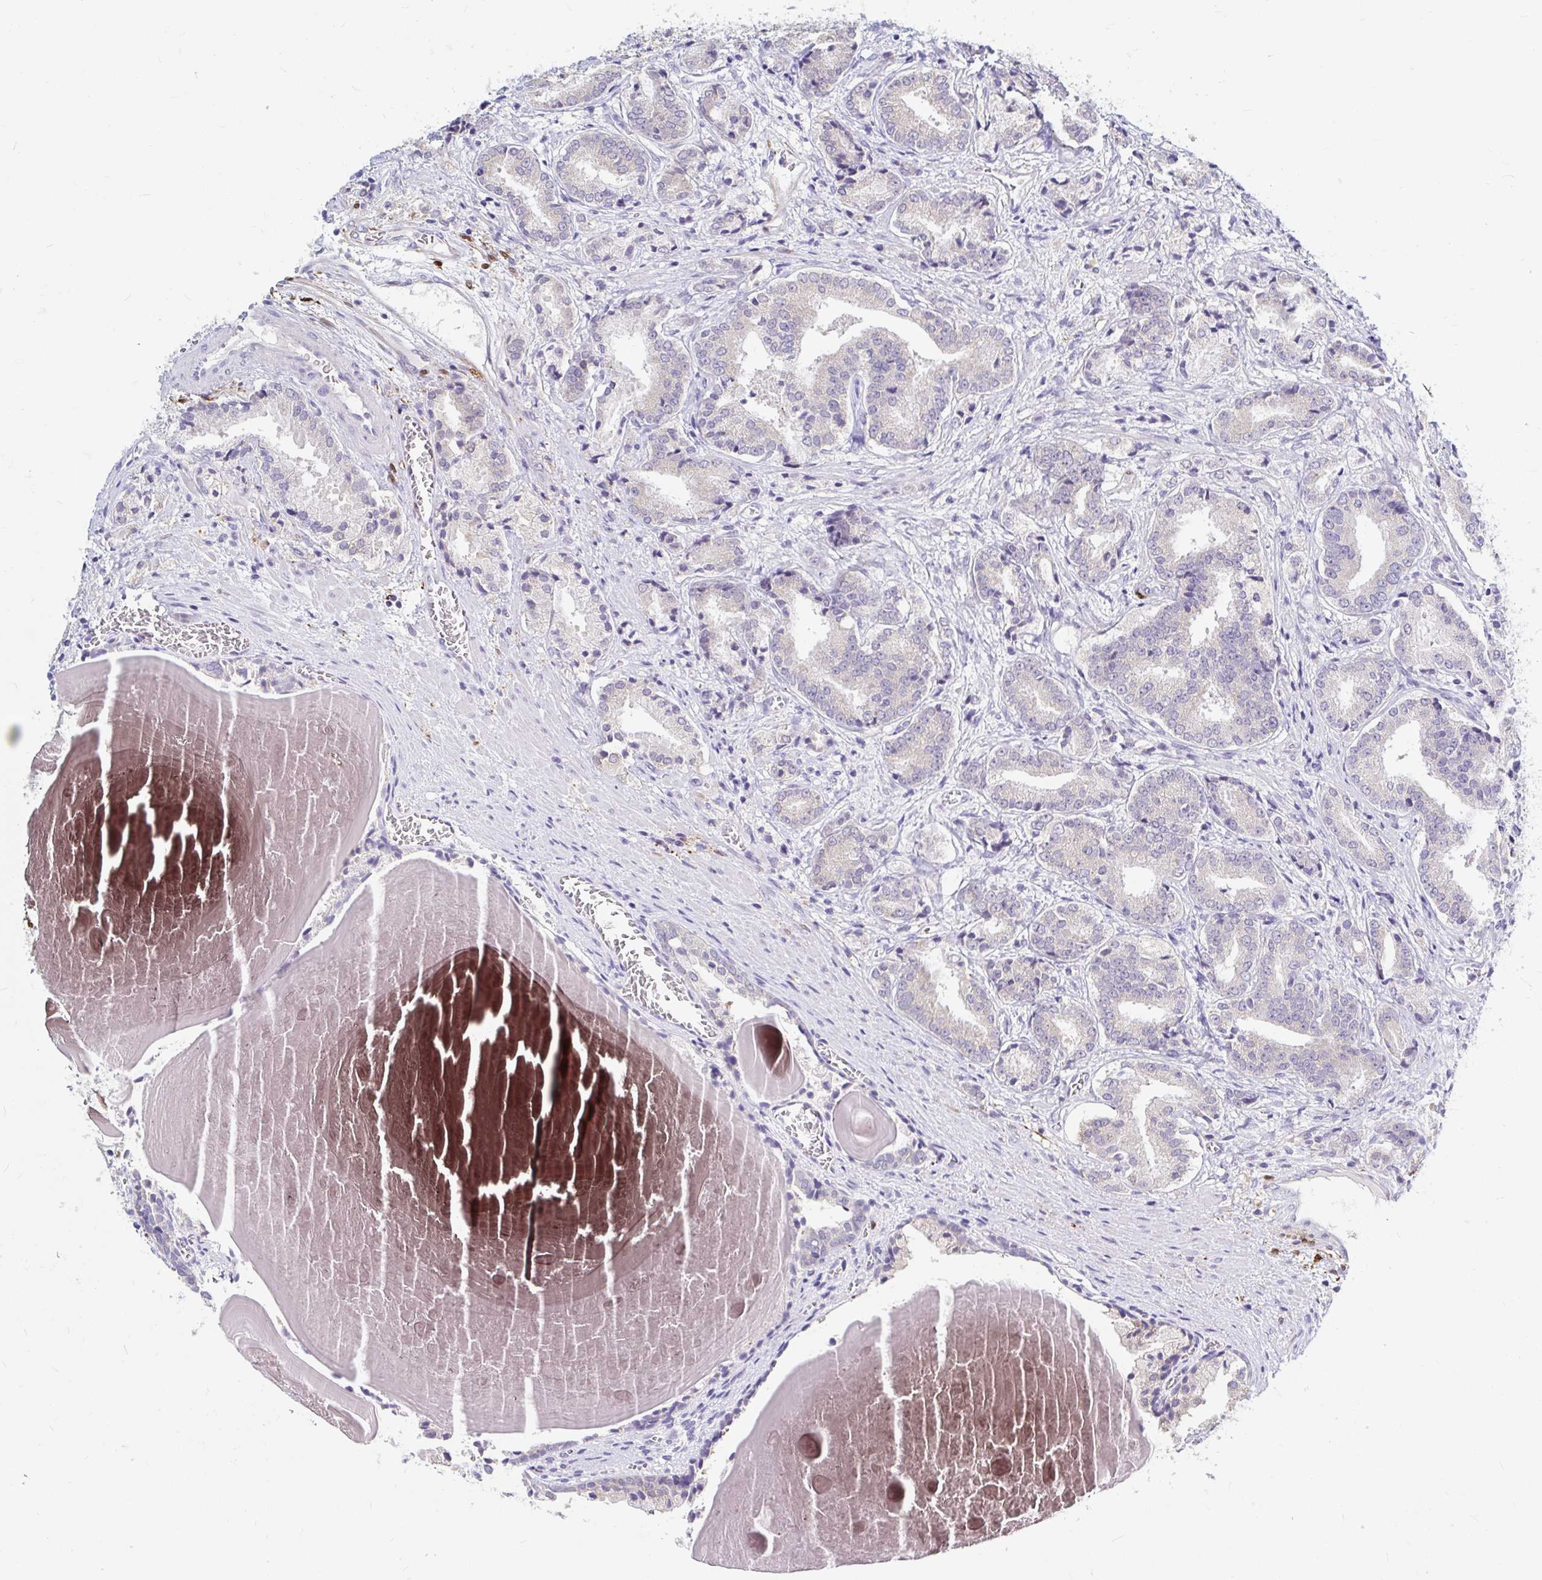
{"staining": {"intensity": "negative", "quantity": "none", "location": "none"}, "tissue": "prostate cancer", "cell_type": "Tumor cells", "image_type": "cancer", "snomed": [{"axis": "morphology", "description": "Adenocarcinoma, High grade"}, {"axis": "topography", "description": "Prostate and seminal vesicle, NOS"}], "caption": "Prostate cancer (high-grade adenocarcinoma) stained for a protein using immunohistochemistry (IHC) demonstrates no expression tumor cells.", "gene": "ADH1A", "patient": {"sex": "male", "age": 61}}